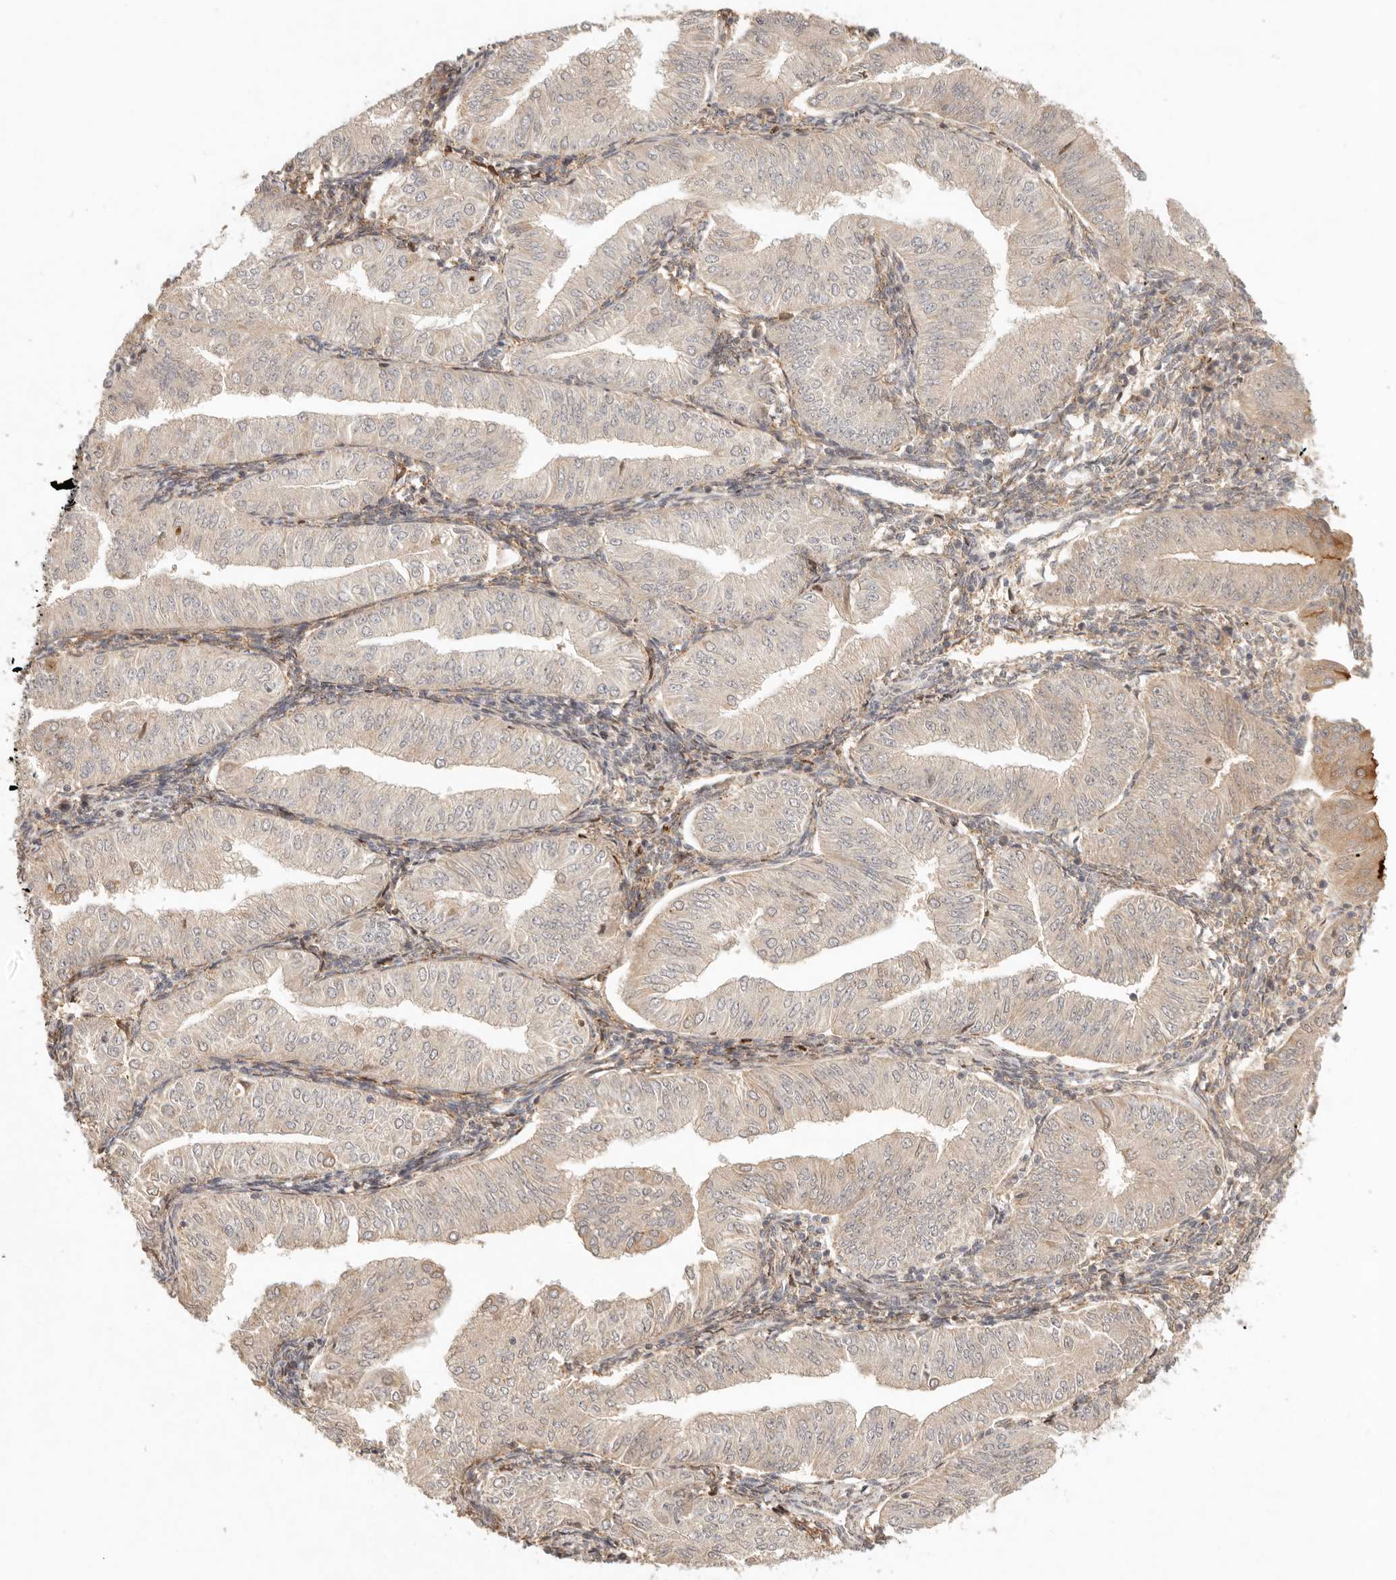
{"staining": {"intensity": "moderate", "quantity": "<25%", "location": "cytoplasmic/membranous"}, "tissue": "endometrial cancer", "cell_type": "Tumor cells", "image_type": "cancer", "snomed": [{"axis": "morphology", "description": "Normal tissue, NOS"}, {"axis": "morphology", "description": "Adenocarcinoma, NOS"}, {"axis": "topography", "description": "Endometrium"}], "caption": "Human endometrial adenocarcinoma stained with a protein marker shows moderate staining in tumor cells.", "gene": "PHLDA3", "patient": {"sex": "female", "age": 53}}